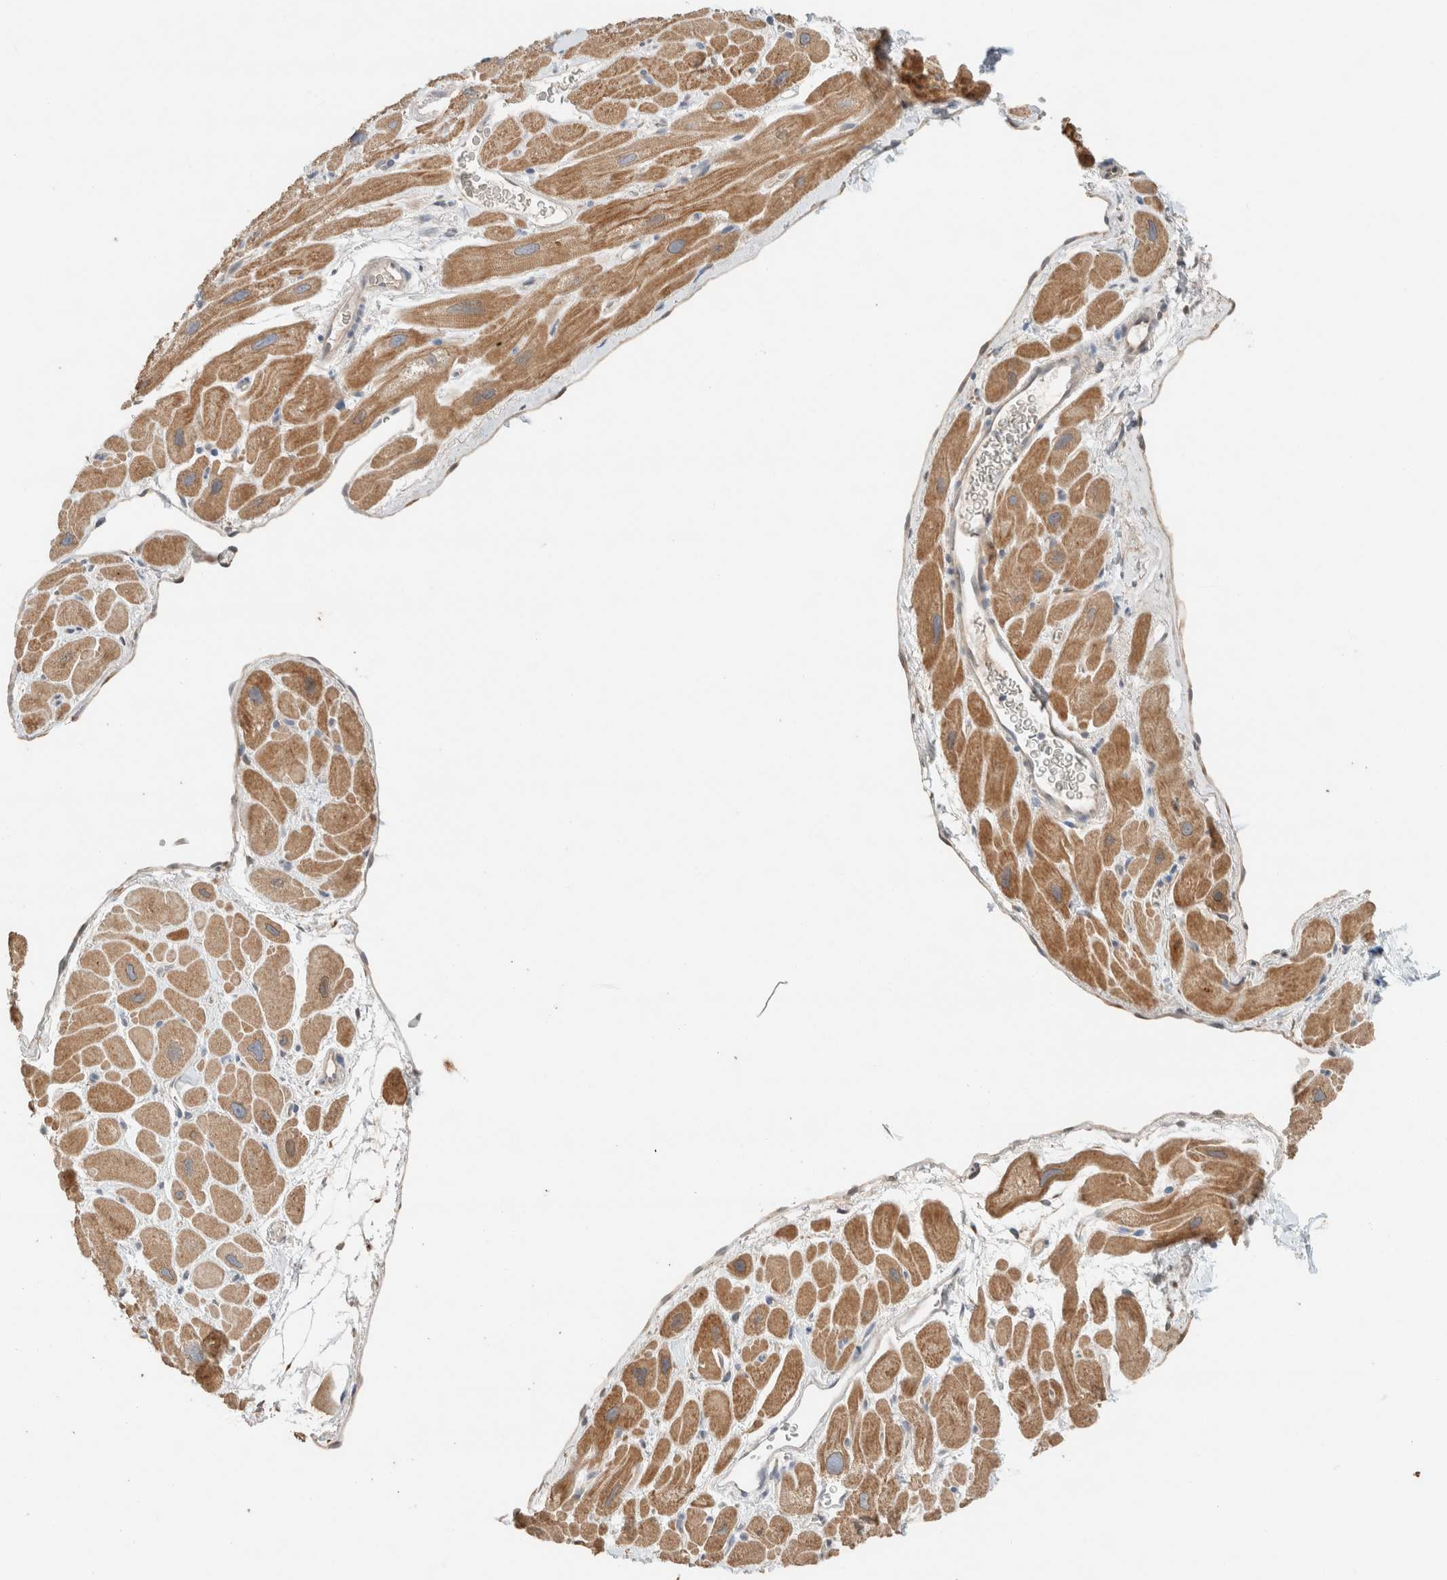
{"staining": {"intensity": "moderate", "quantity": ">75%", "location": "cytoplasmic/membranous"}, "tissue": "heart muscle", "cell_type": "Cardiomyocytes", "image_type": "normal", "snomed": [{"axis": "morphology", "description": "Normal tissue, NOS"}, {"axis": "topography", "description": "Heart"}], "caption": "Moderate cytoplasmic/membranous positivity is seen in approximately >75% of cardiomyocytes in unremarkable heart muscle. Immunohistochemistry (ihc) stains the protein in brown and the nuclei are stained blue.", "gene": "TUBD1", "patient": {"sex": "male", "age": 49}}